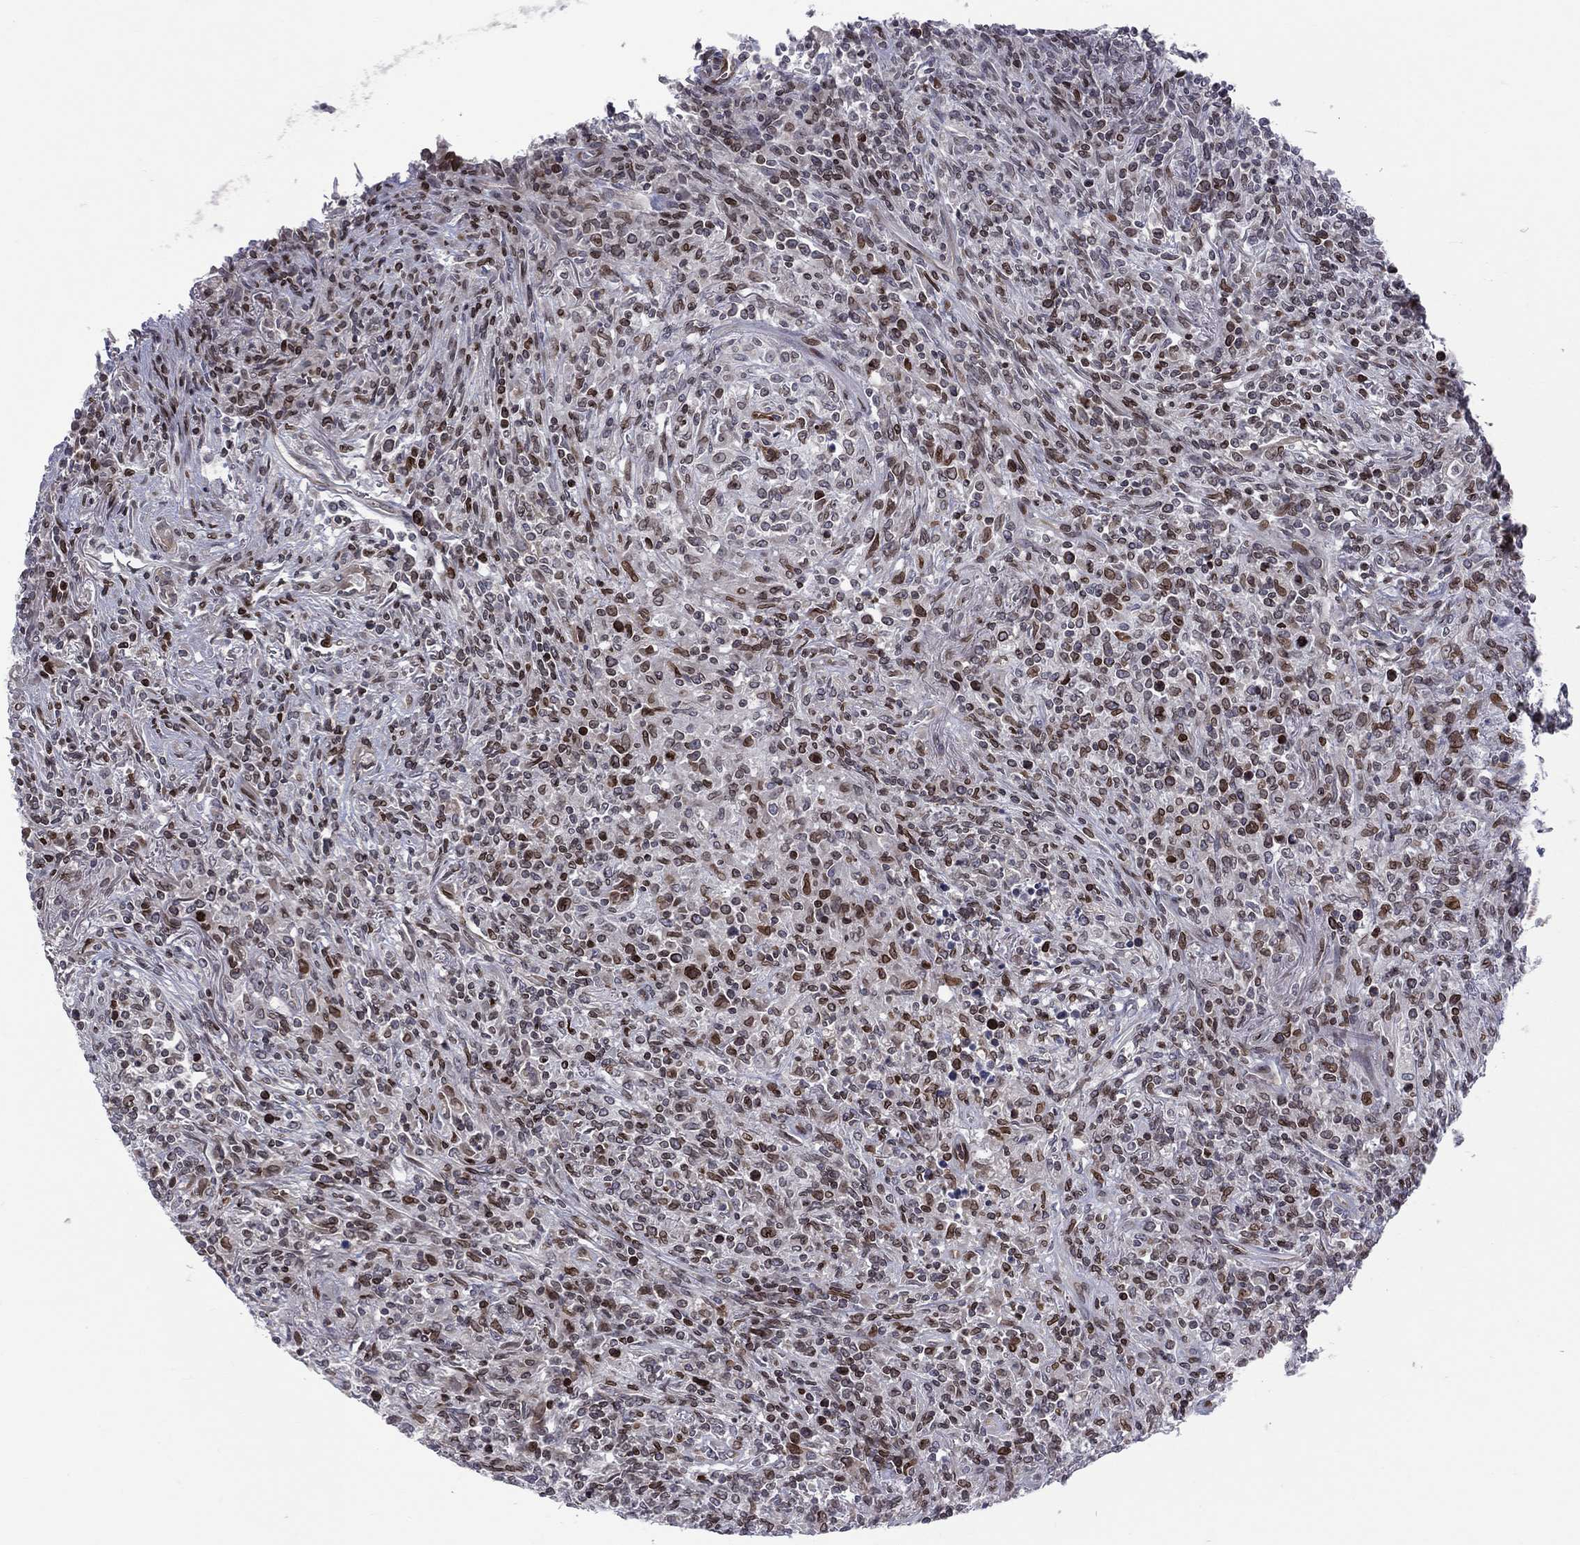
{"staining": {"intensity": "strong", "quantity": "<25%", "location": "nuclear"}, "tissue": "lymphoma", "cell_type": "Tumor cells", "image_type": "cancer", "snomed": [{"axis": "morphology", "description": "Malignant lymphoma, non-Hodgkin's type, High grade"}, {"axis": "topography", "description": "Lung"}], "caption": "Tumor cells demonstrate medium levels of strong nuclear expression in approximately <25% of cells in high-grade malignant lymphoma, non-Hodgkin's type.", "gene": "DBF4B", "patient": {"sex": "male", "age": 79}}